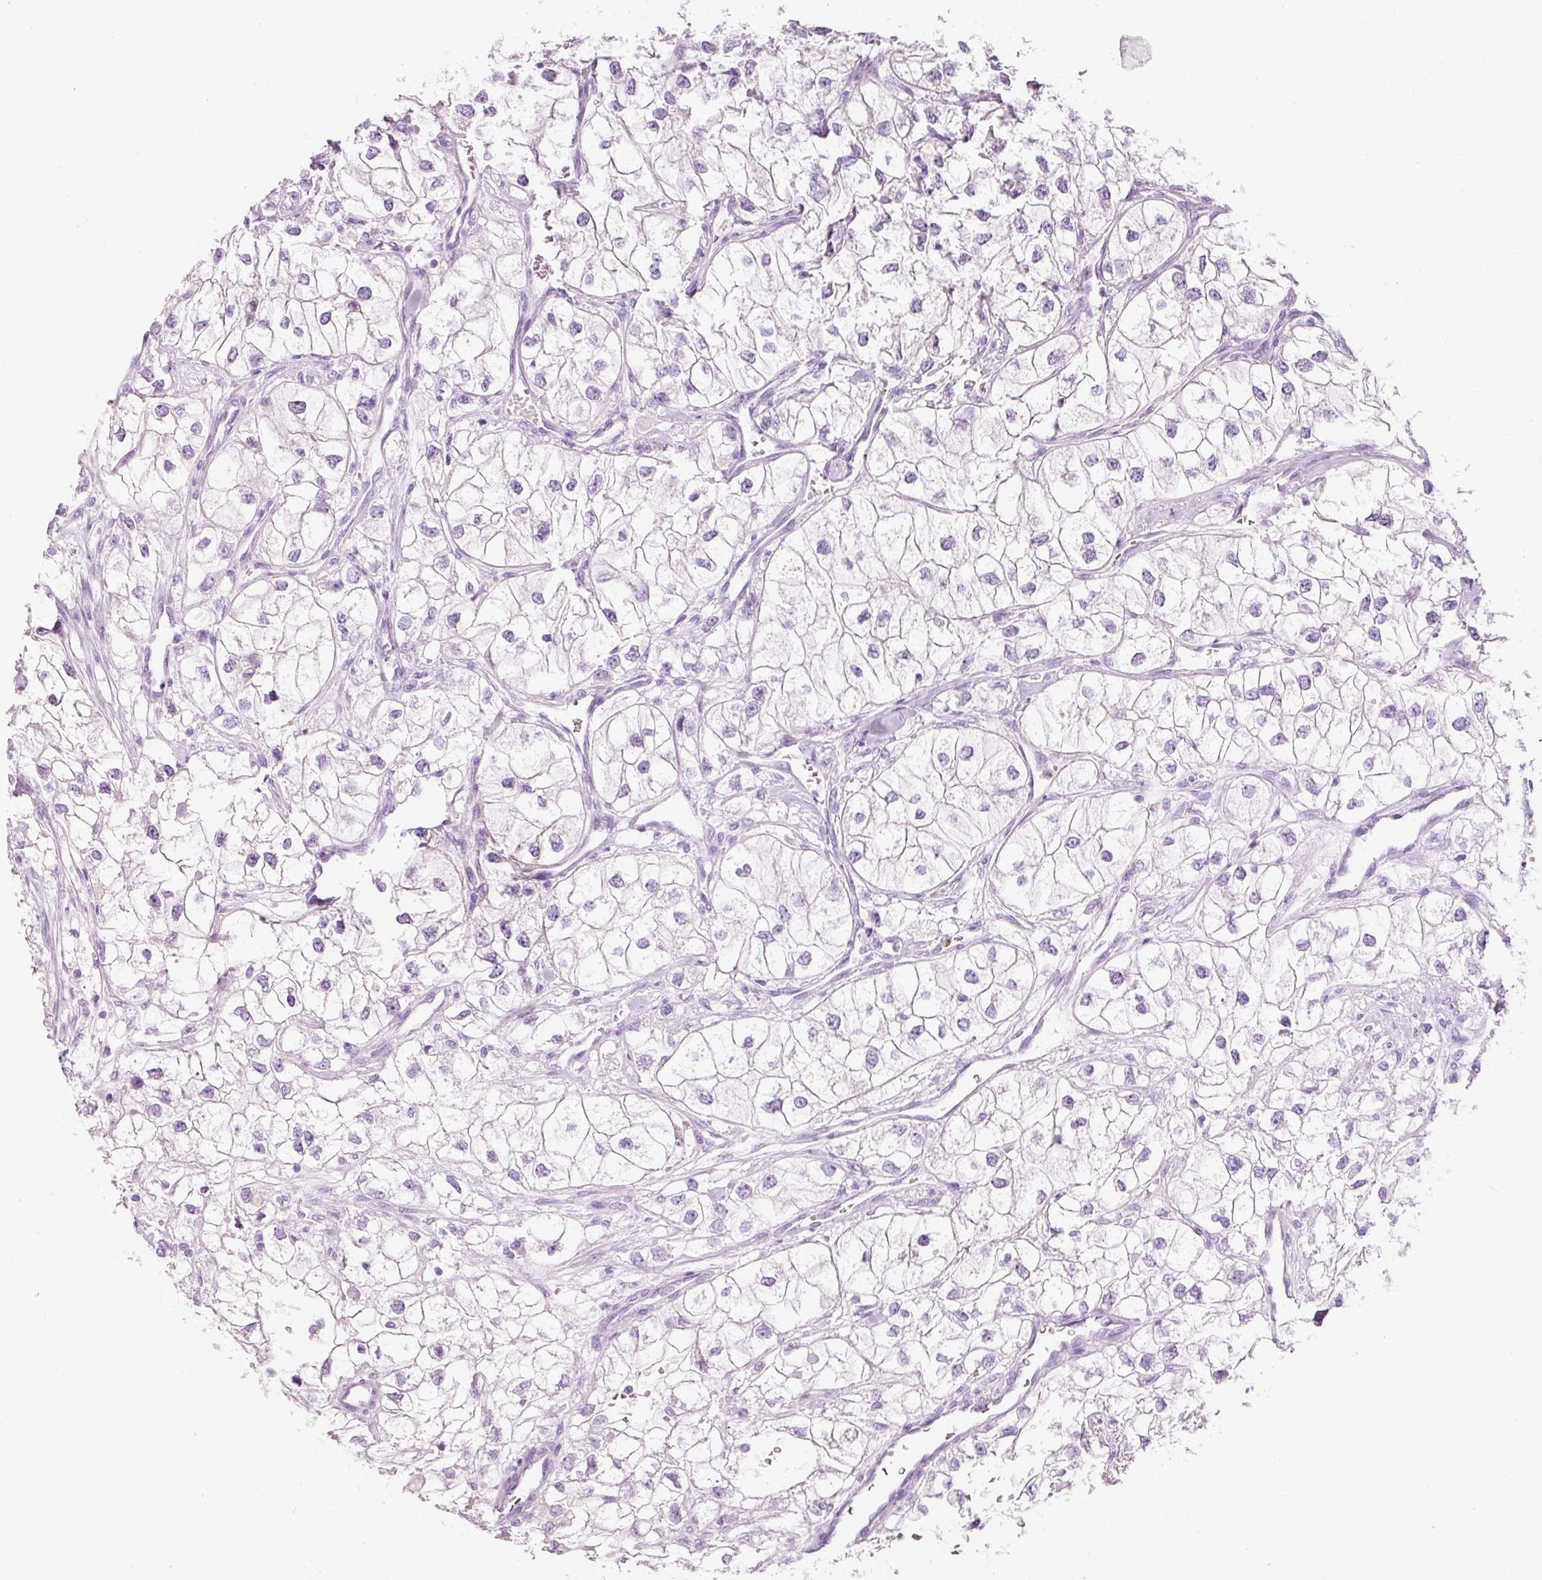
{"staining": {"intensity": "weak", "quantity": "<25%", "location": "cytoplasmic/membranous"}, "tissue": "renal cancer", "cell_type": "Tumor cells", "image_type": "cancer", "snomed": [{"axis": "morphology", "description": "Adenocarcinoma, NOS"}, {"axis": "topography", "description": "Kidney"}], "caption": "DAB (3,3'-diaminobenzidine) immunohistochemical staining of renal cancer (adenocarcinoma) shows no significant expression in tumor cells.", "gene": "PSENEN", "patient": {"sex": "male", "age": 59}}